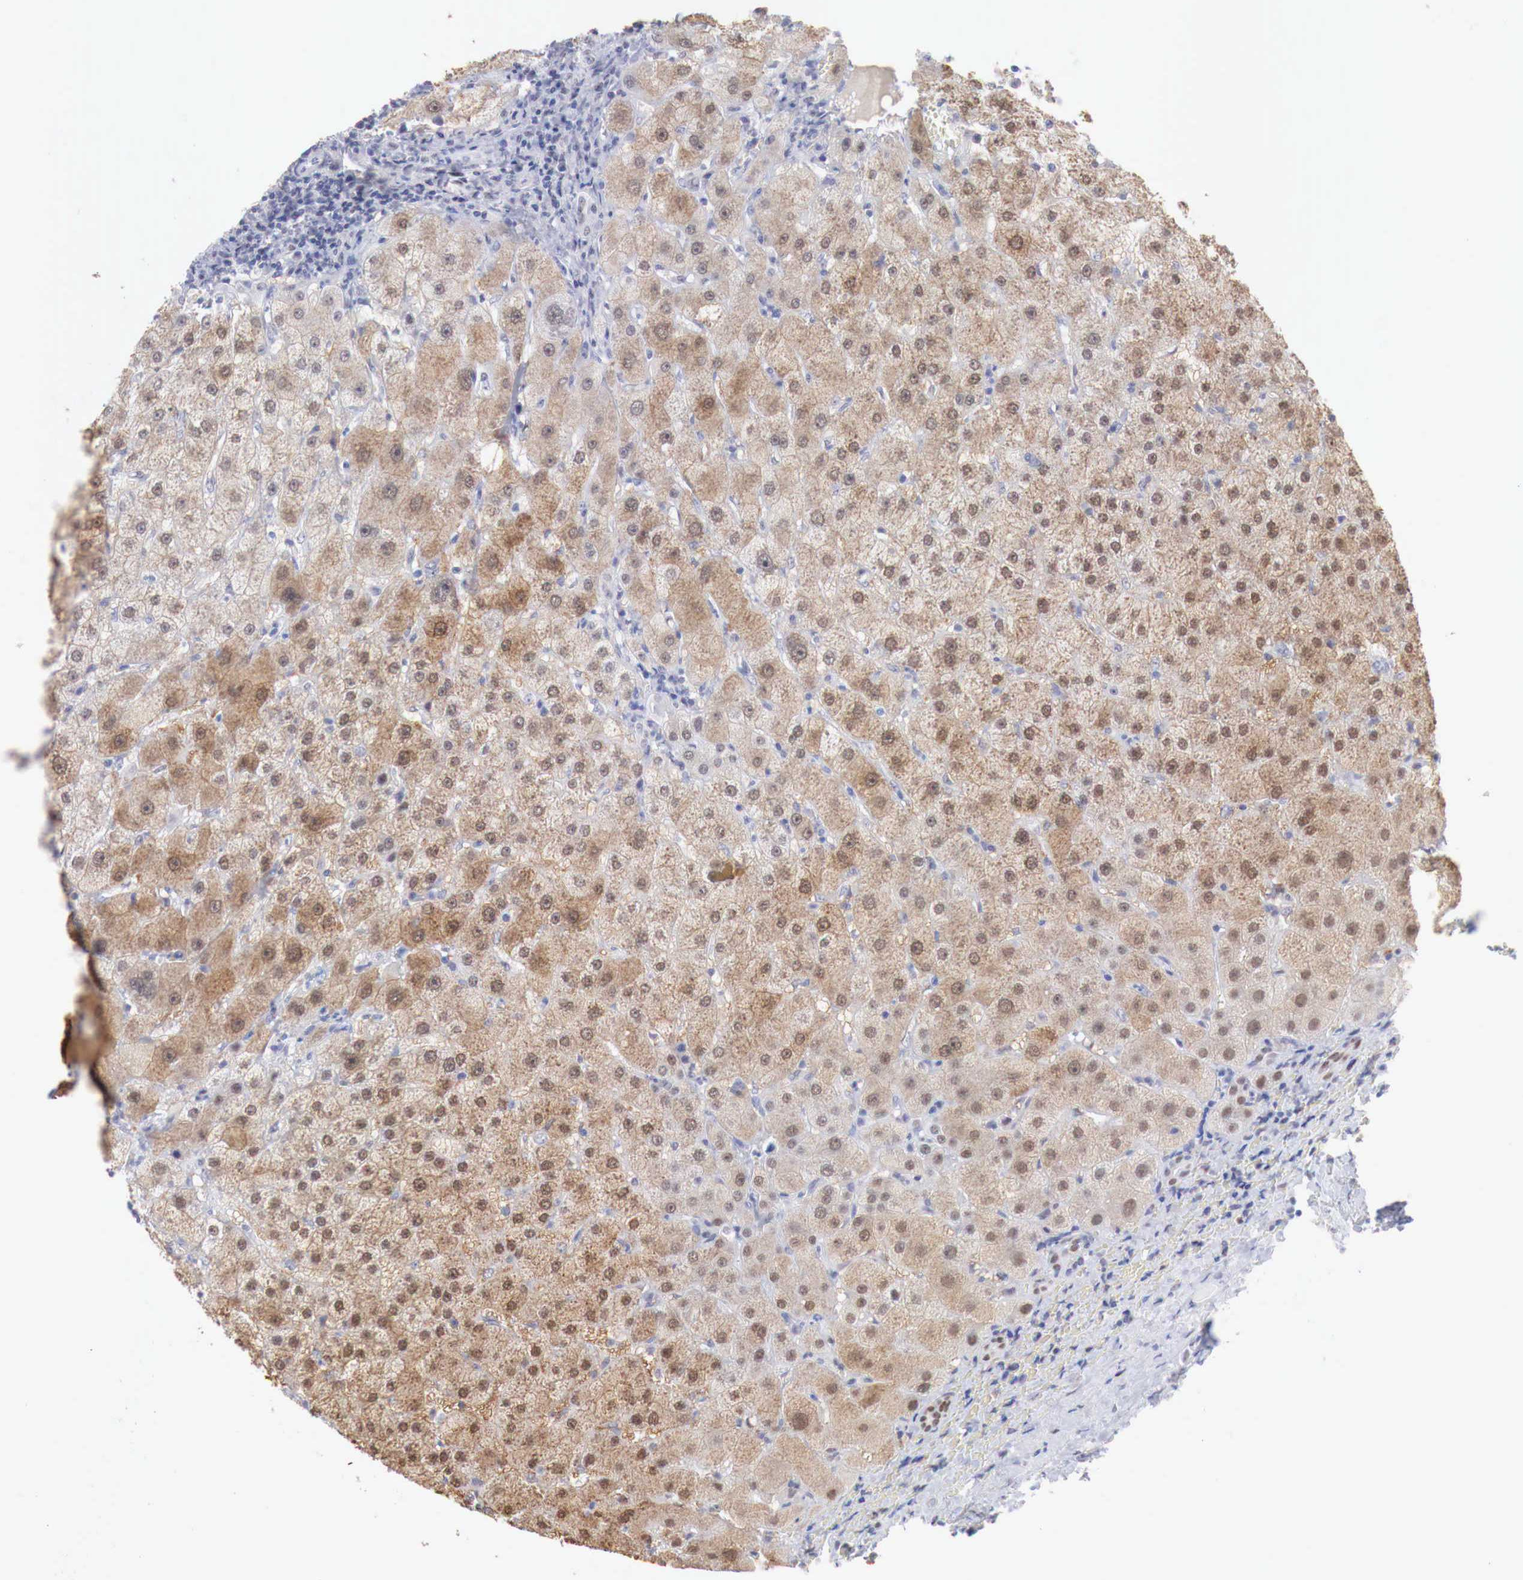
{"staining": {"intensity": "negative", "quantity": "none", "location": "none"}, "tissue": "liver", "cell_type": "Cholangiocytes", "image_type": "normal", "snomed": [{"axis": "morphology", "description": "Normal tissue, NOS"}, {"axis": "topography", "description": "Liver"}], "caption": "A high-resolution image shows IHC staining of benign liver, which demonstrates no significant expression in cholangiocytes.", "gene": "FOXP2", "patient": {"sex": "female", "age": 79}}